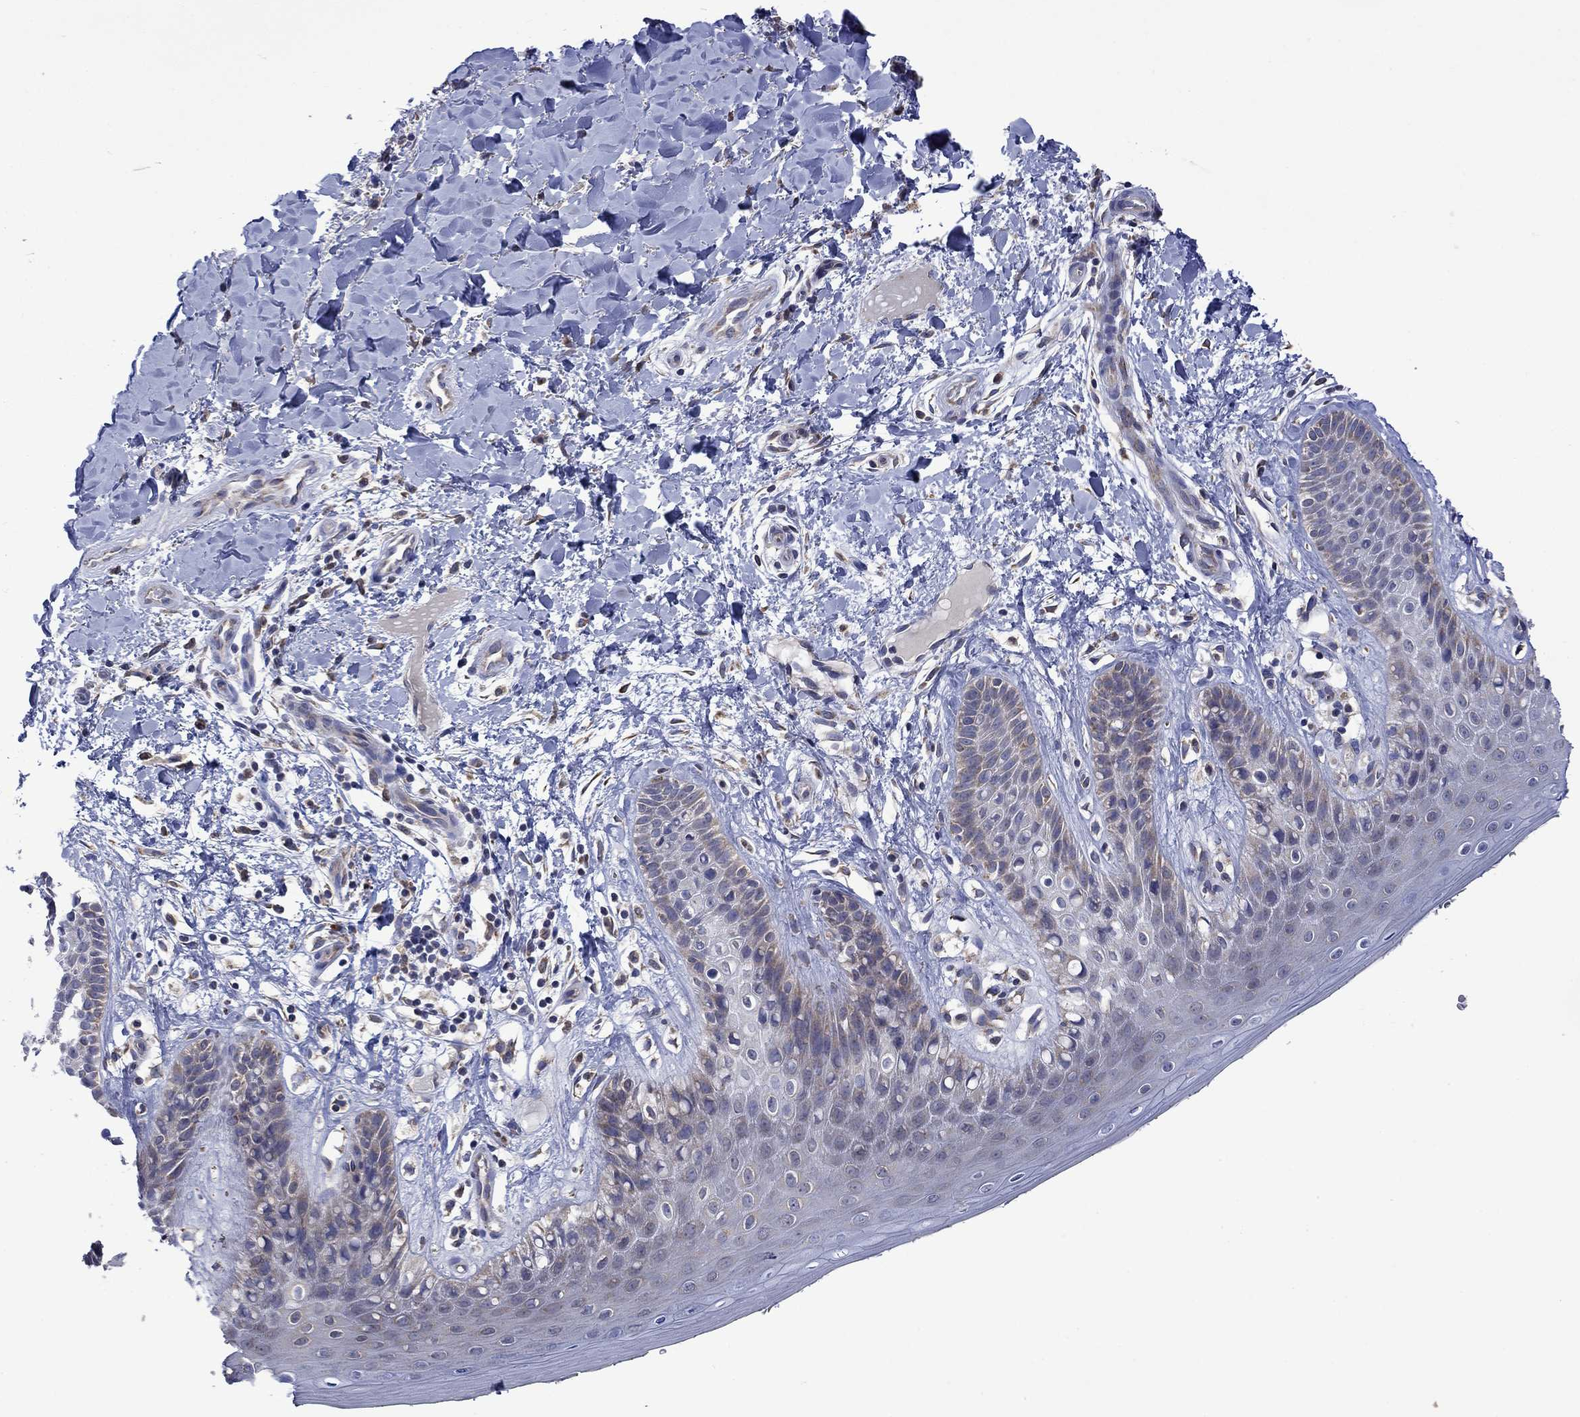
{"staining": {"intensity": "negative", "quantity": "none", "location": "none"}, "tissue": "skin", "cell_type": "Epidermal cells", "image_type": "normal", "snomed": [{"axis": "morphology", "description": "Normal tissue, NOS"}, {"axis": "topography", "description": "Anal"}], "caption": "Immunohistochemical staining of benign skin exhibits no significant positivity in epidermal cells. The staining was performed using DAB to visualize the protein expression in brown, while the nuclei were stained in blue with hematoxylin (Magnification: 20x).", "gene": "FURIN", "patient": {"sex": "male", "age": 36}}